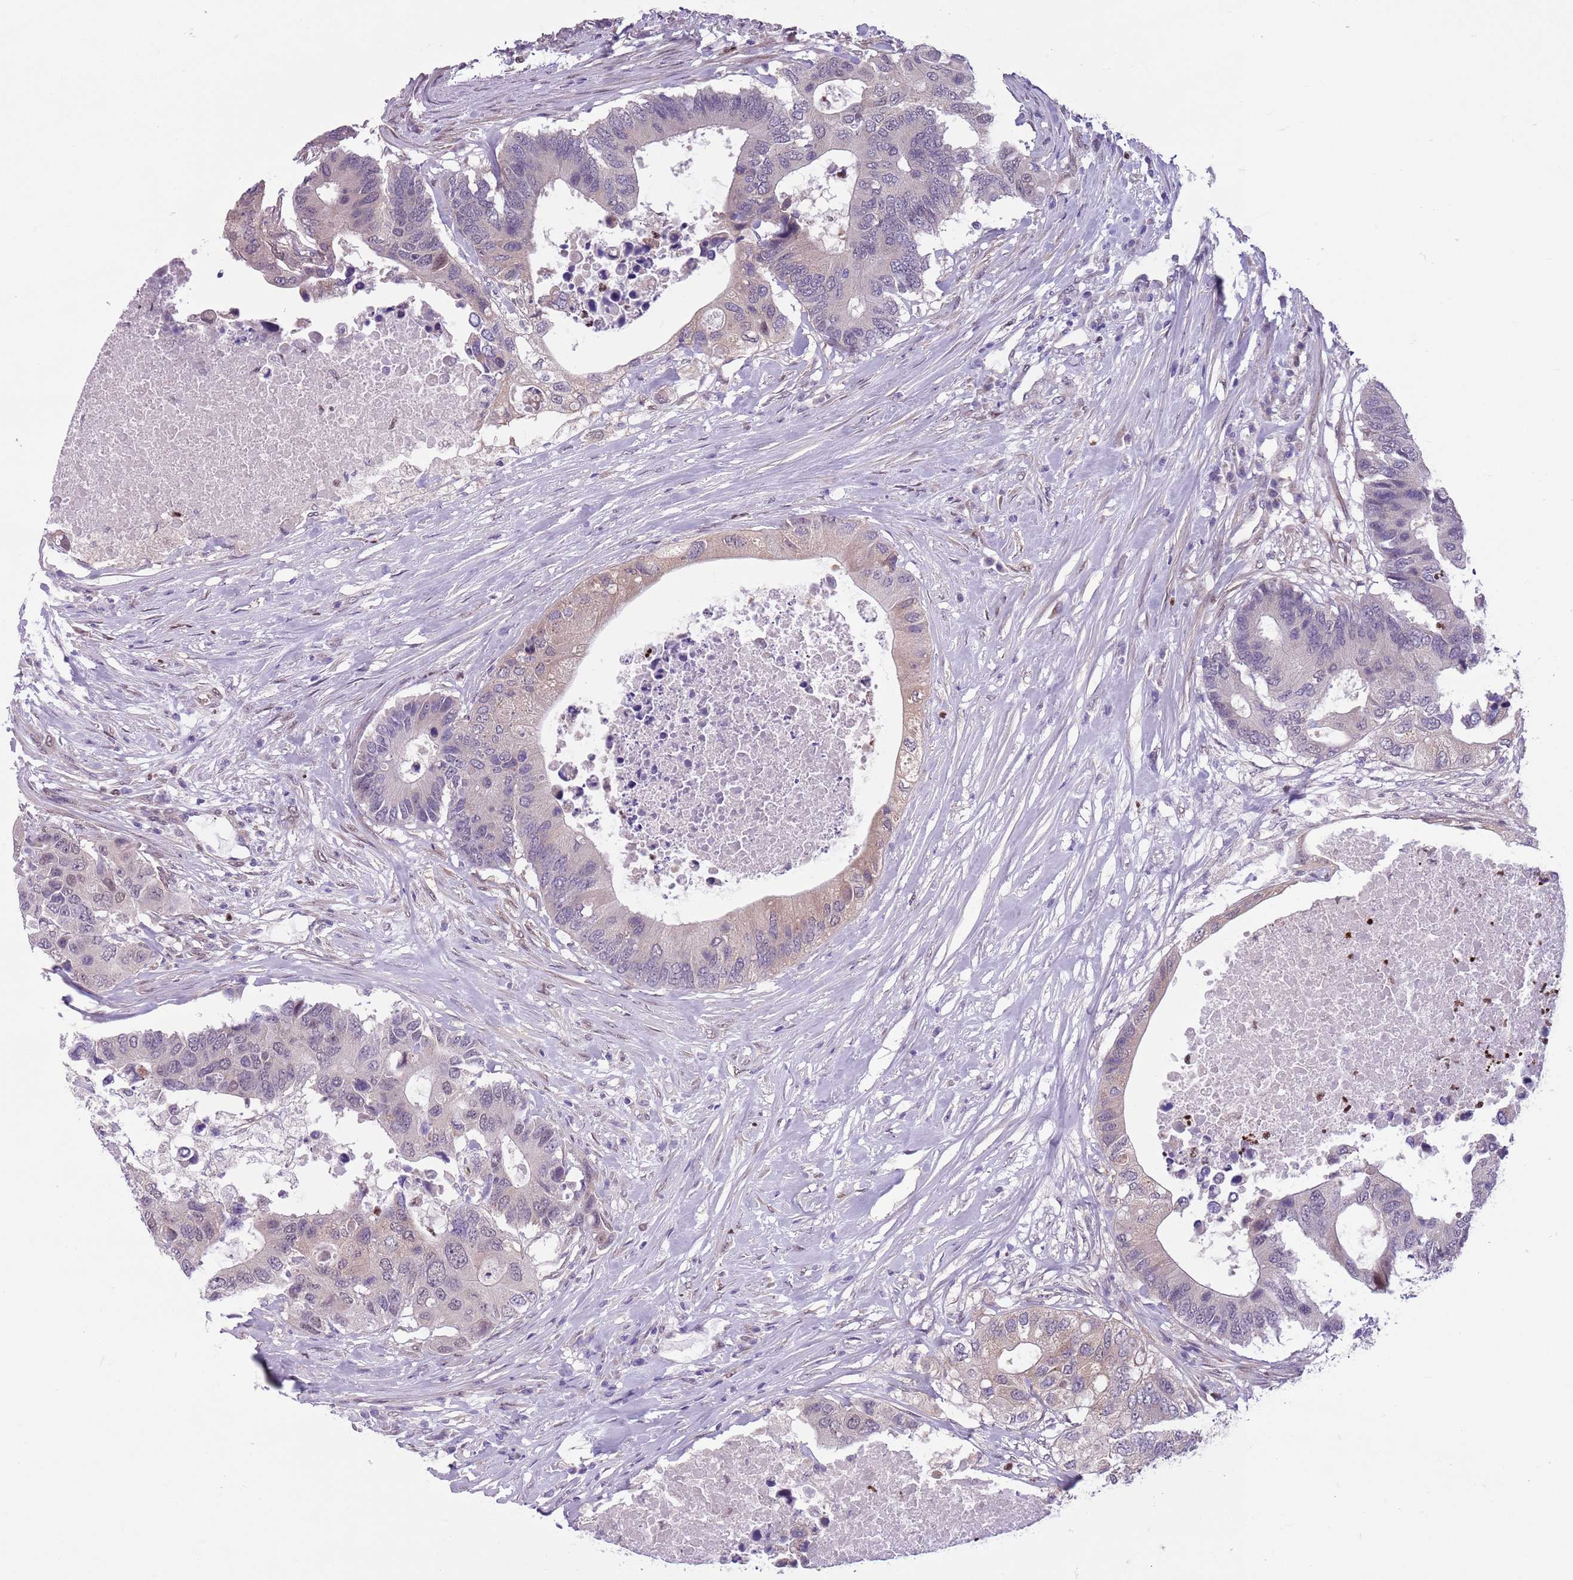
{"staining": {"intensity": "weak", "quantity": "<25%", "location": "cytoplasmic/membranous"}, "tissue": "colorectal cancer", "cell_type": "Tumor cells", "image_type": "cancer", "snomed": [{"axis": "morphology", "description": "Adenocarcinoma, NOS"}, {"axis": "topography", "description": "Colon"}], "caption": "A photomicrograph of colorectal adenocarcinoma stained for a protein reveals no brown staining in tumor cells.", "gene": "ADCY7", "patient": {"sex": "male", "age": 71}}